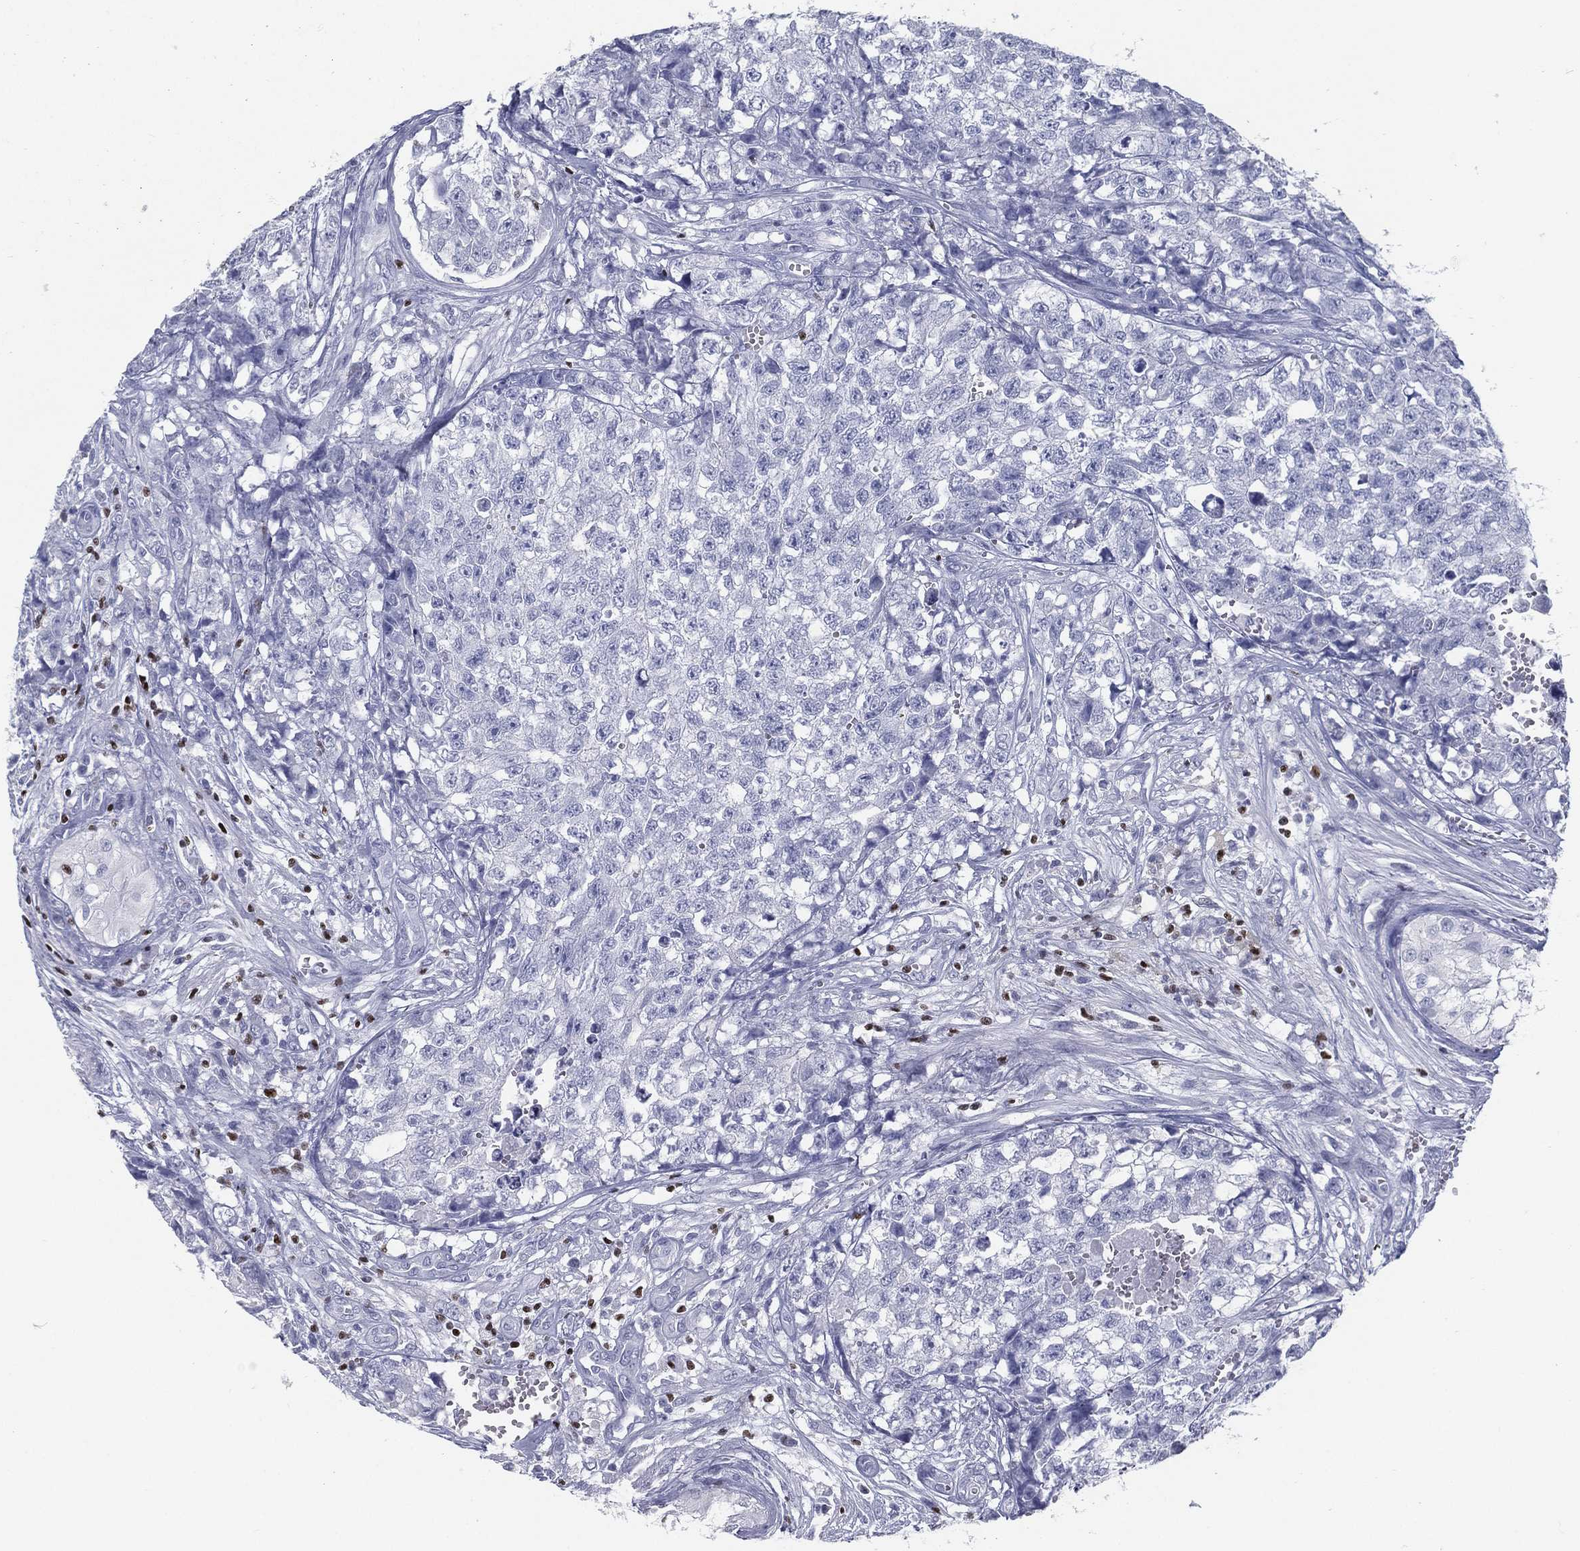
{"staining": {"intensity": "negative", "quantity": "none", "location": "none"}, "tissue": "testis cancer", "cell_type": "Tumor cells", "image_type": "cancer", "snomed": [{"axis": "morphology", "description": "Seminoma, NOS"}, {"axis": "morphology", "description": "Carcinoma, Embryonal, NOS"}, {"axis": "topography", "description": "Testis"}], "caption": "Seminoma (testis) was stained to show a protein in brown. There is no significant positivity in tumor cells. The staining was performed using DAB (3,3'-diaminobenzidine) to visualize the protein expression in brown, while the nuclei were stained in blue with hematoxylin (Magnification: 20x).", "gene": "PYHIN1", "patient": {"sex": "male", "age": 22}}